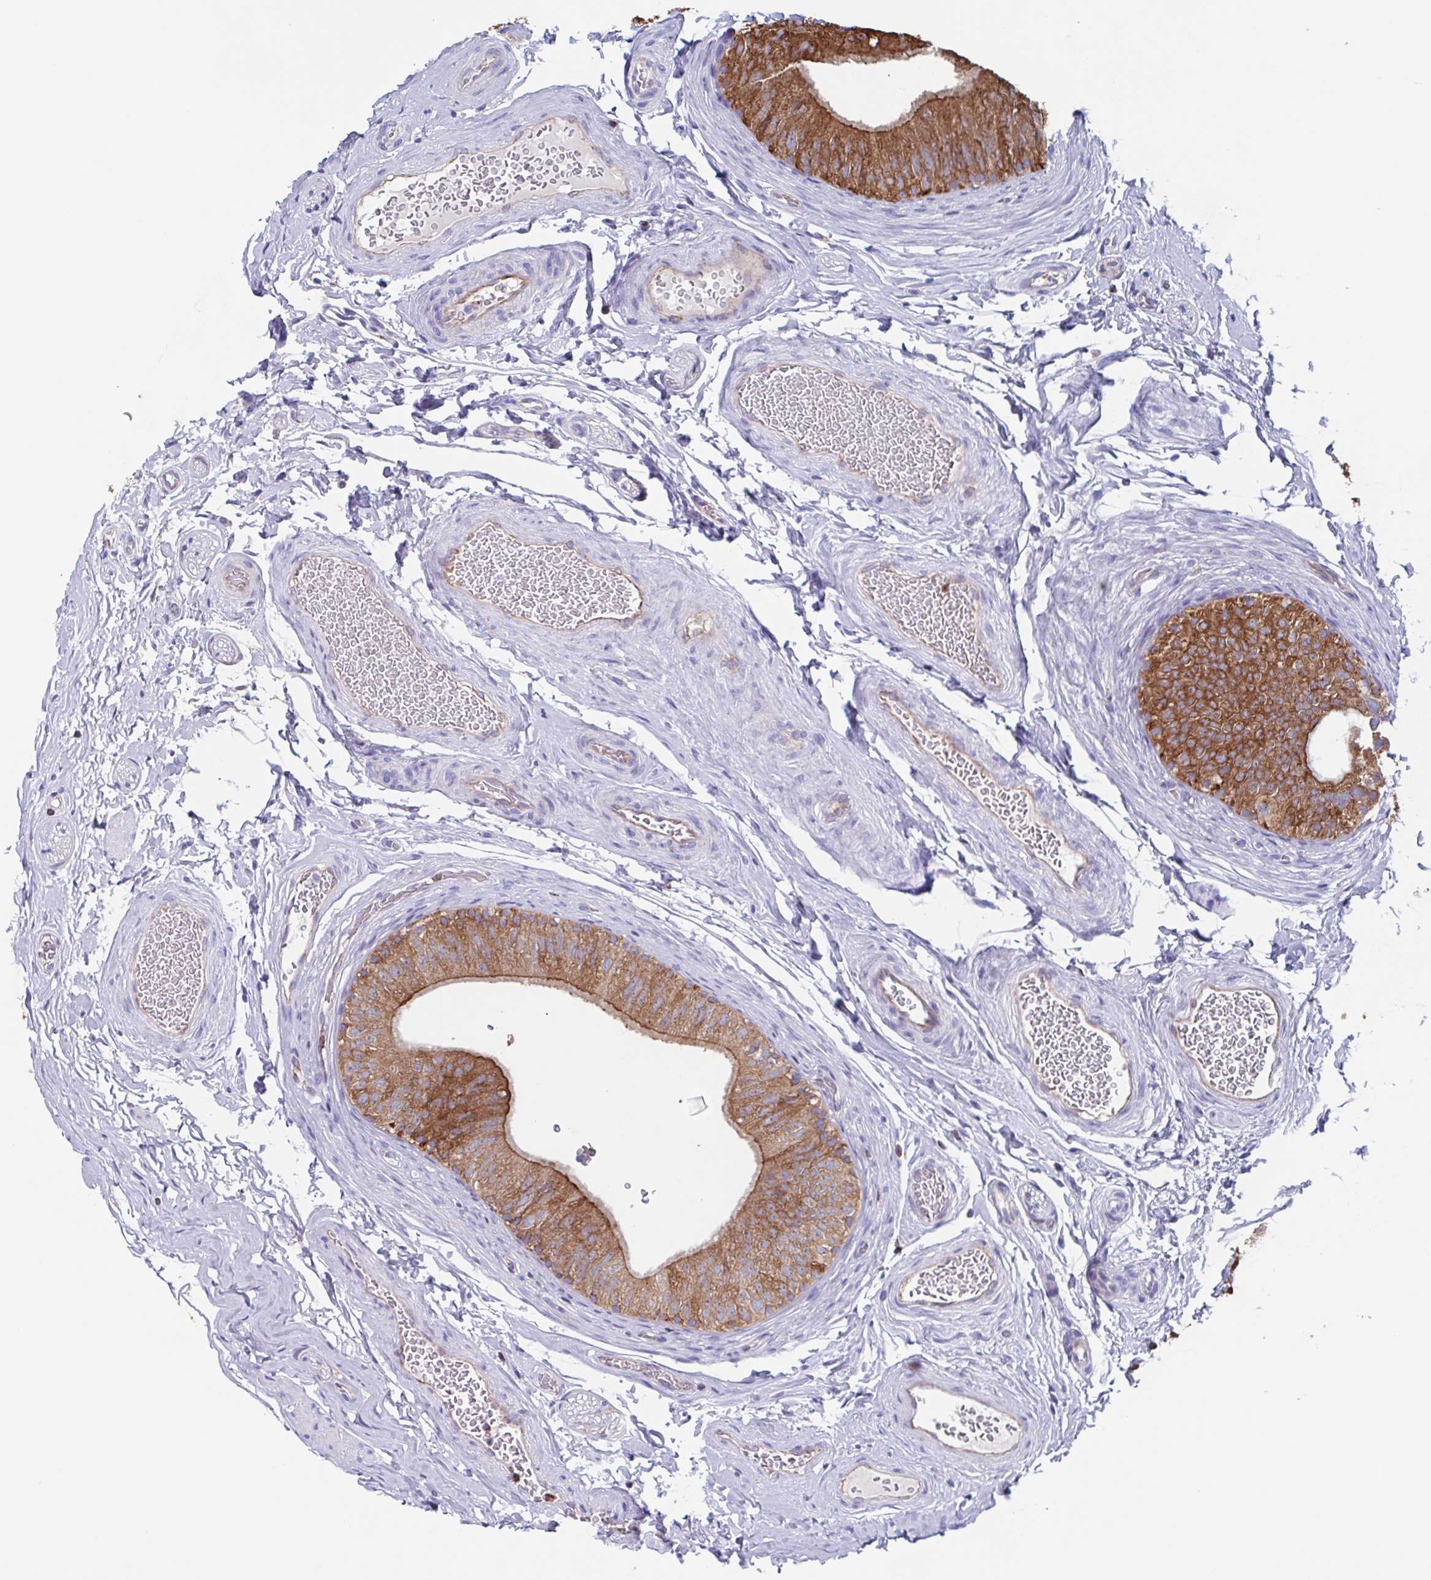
{"staining": {"intensity": "strong", "quantity": ">75%", "location": "cytoplasmic/membranous"}, "tissue": "epididymis", "cell_type": "Glandular cells", "image_type": "normal", "snomed": [{"axis": "morphology", "description": "Normal tissue, NOS"}, {"axis": "topography", "description": "Epididymis, spermatic cord, NOS"}, {"axis": "topography", "description": "Epididymis"}], "caption": "Epididymis stained for a protein (brown) reveals strong cytoplasmic/membranous positive staining in approximately >75% of glandular cells.", "gene": "TPD52", "patient": {"sex": "male", "age": 31}}